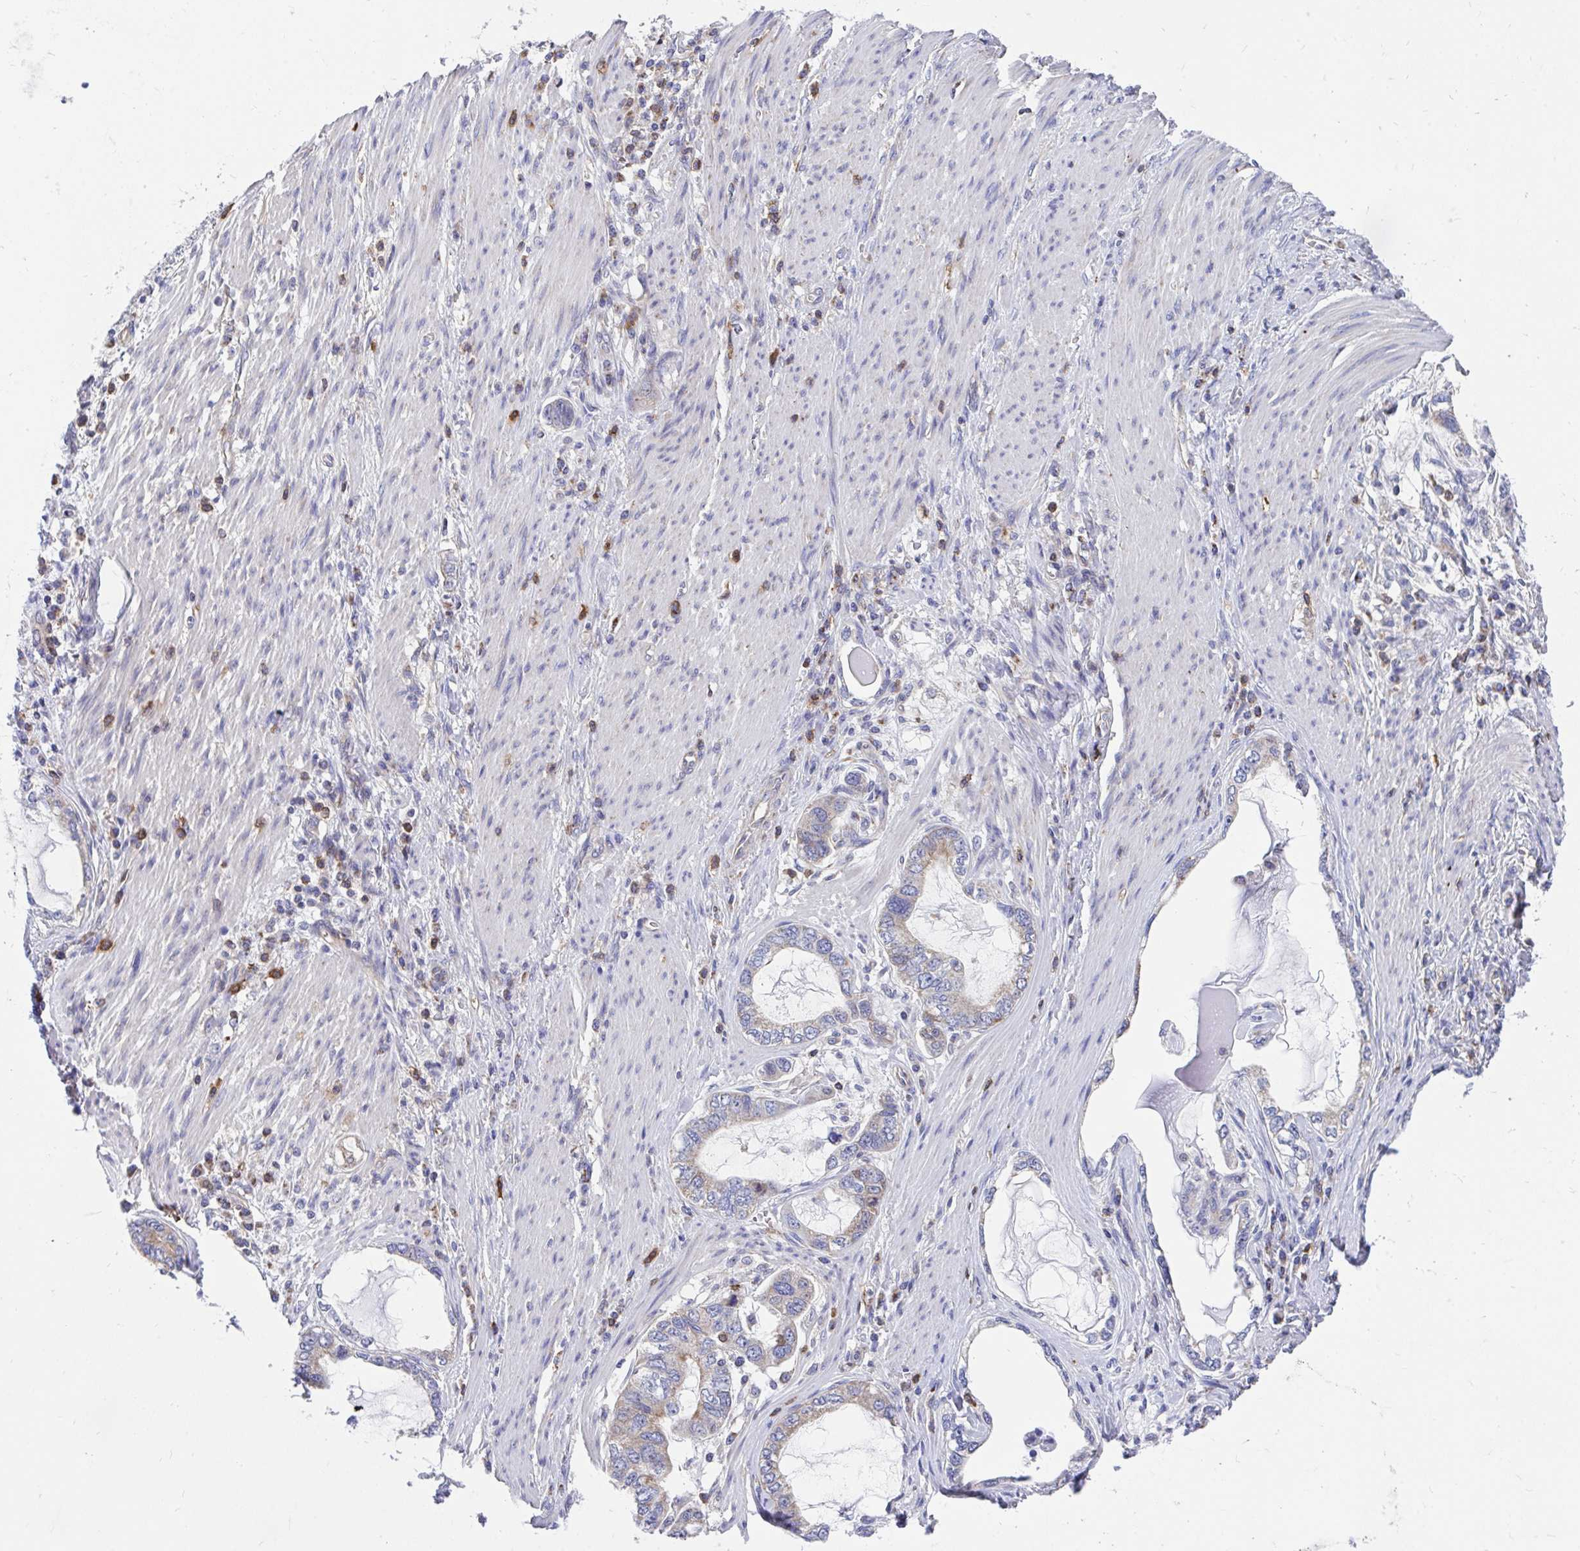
{"staining": {"intensity": "weak", "quantity": "25%-75%", "location": "cytoplasmic/membranous"}, "tissue": "stomach cancer", "cell_type": "Tumor cells", "image_type": "cancer", "snomed": [{"axis": "morphology", "description": "Adenocarcinoma, NOS"}, {"axis": "topography", "description": "Stomach, lower"}], "caption": "About 25%-75% of tumor cells in stomach cancer reveal weak cytoplasmic/membranous protein staining as visualized by brown immunohistochemical staining.", "gene": "FHIP1B", "patient": {"sex": "female", "age": 93}}